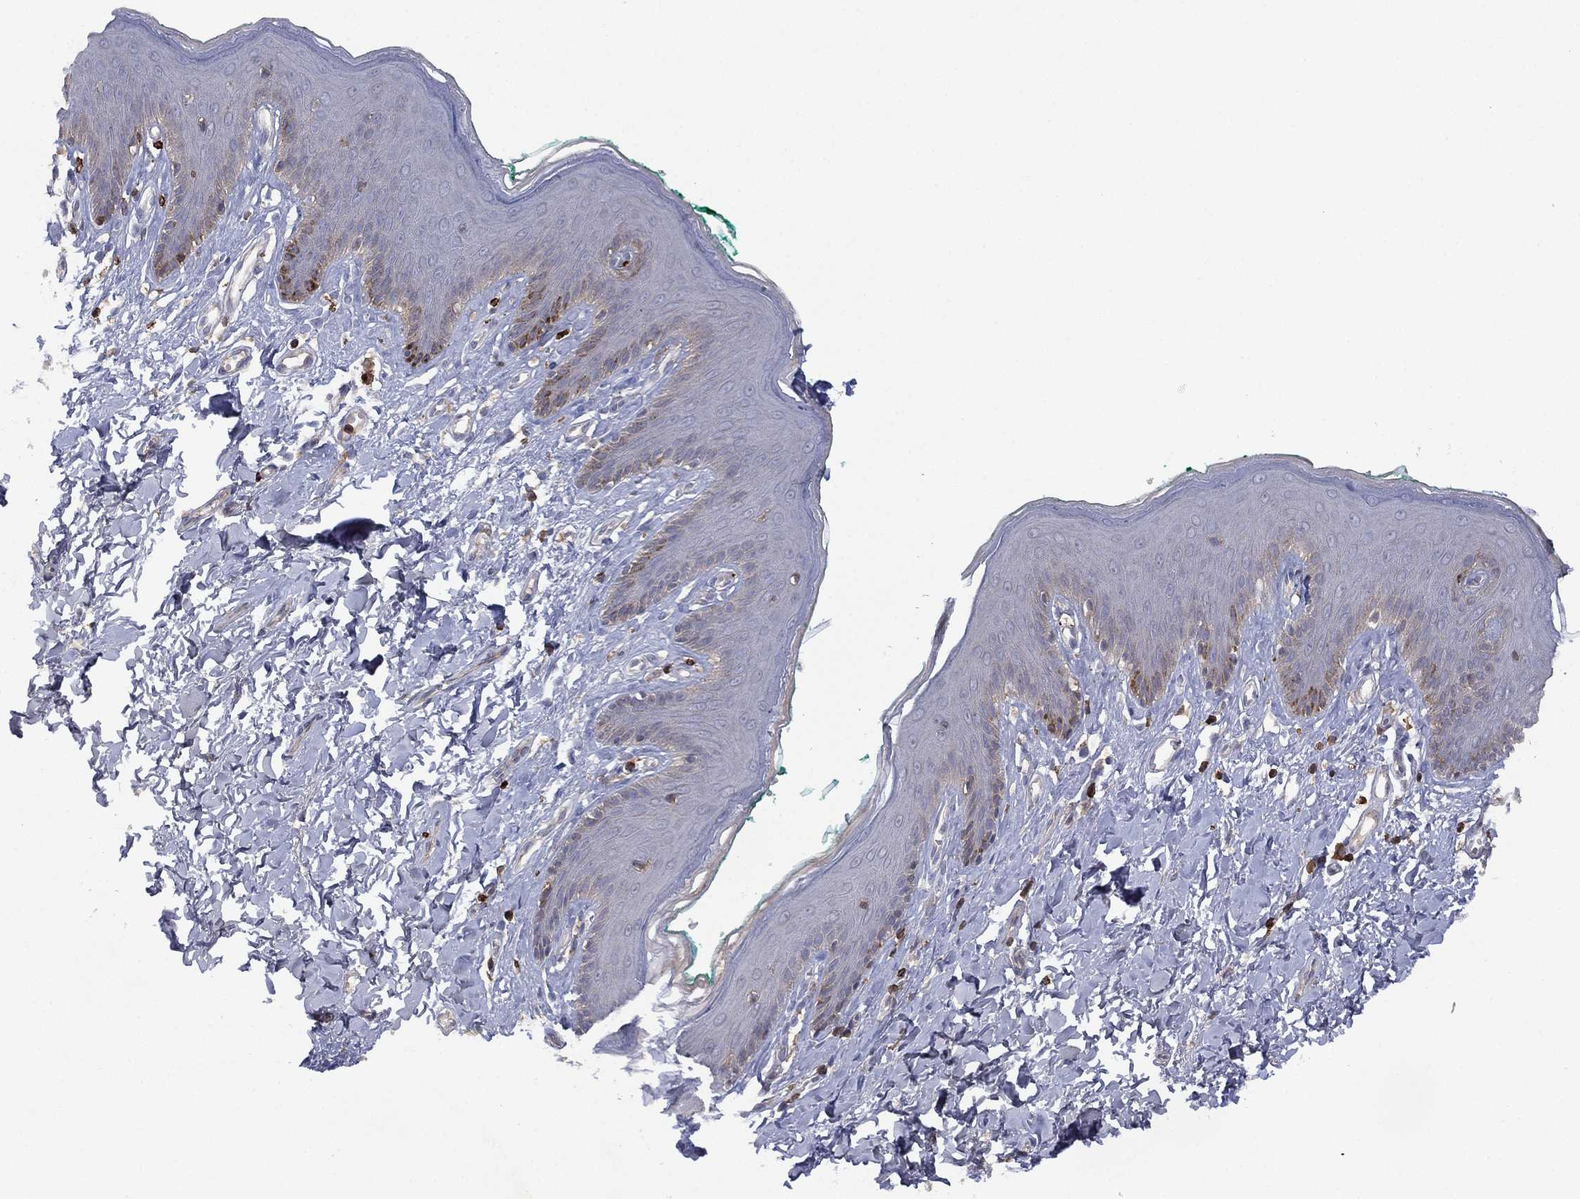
{"staining": {"intensity": "negative", "quantity": "none", "location": "none"}, "tissue": "skin", "cell_type": "Epidermal cells", "image_type": "normal", "snomed": [{"axis": "morphology", "description": "Normal tissue, NOS"}, {"axis": "topography", "description": "Vulva"}], "caption": "Epidermal cells are negative for protein expression in normal human skin. (DAB (3,3'-diaminobenzidine) immunohistochemistry, high magnification).", "gene": "DOCK8", "patient": {"sex": "female", "age": 66}}